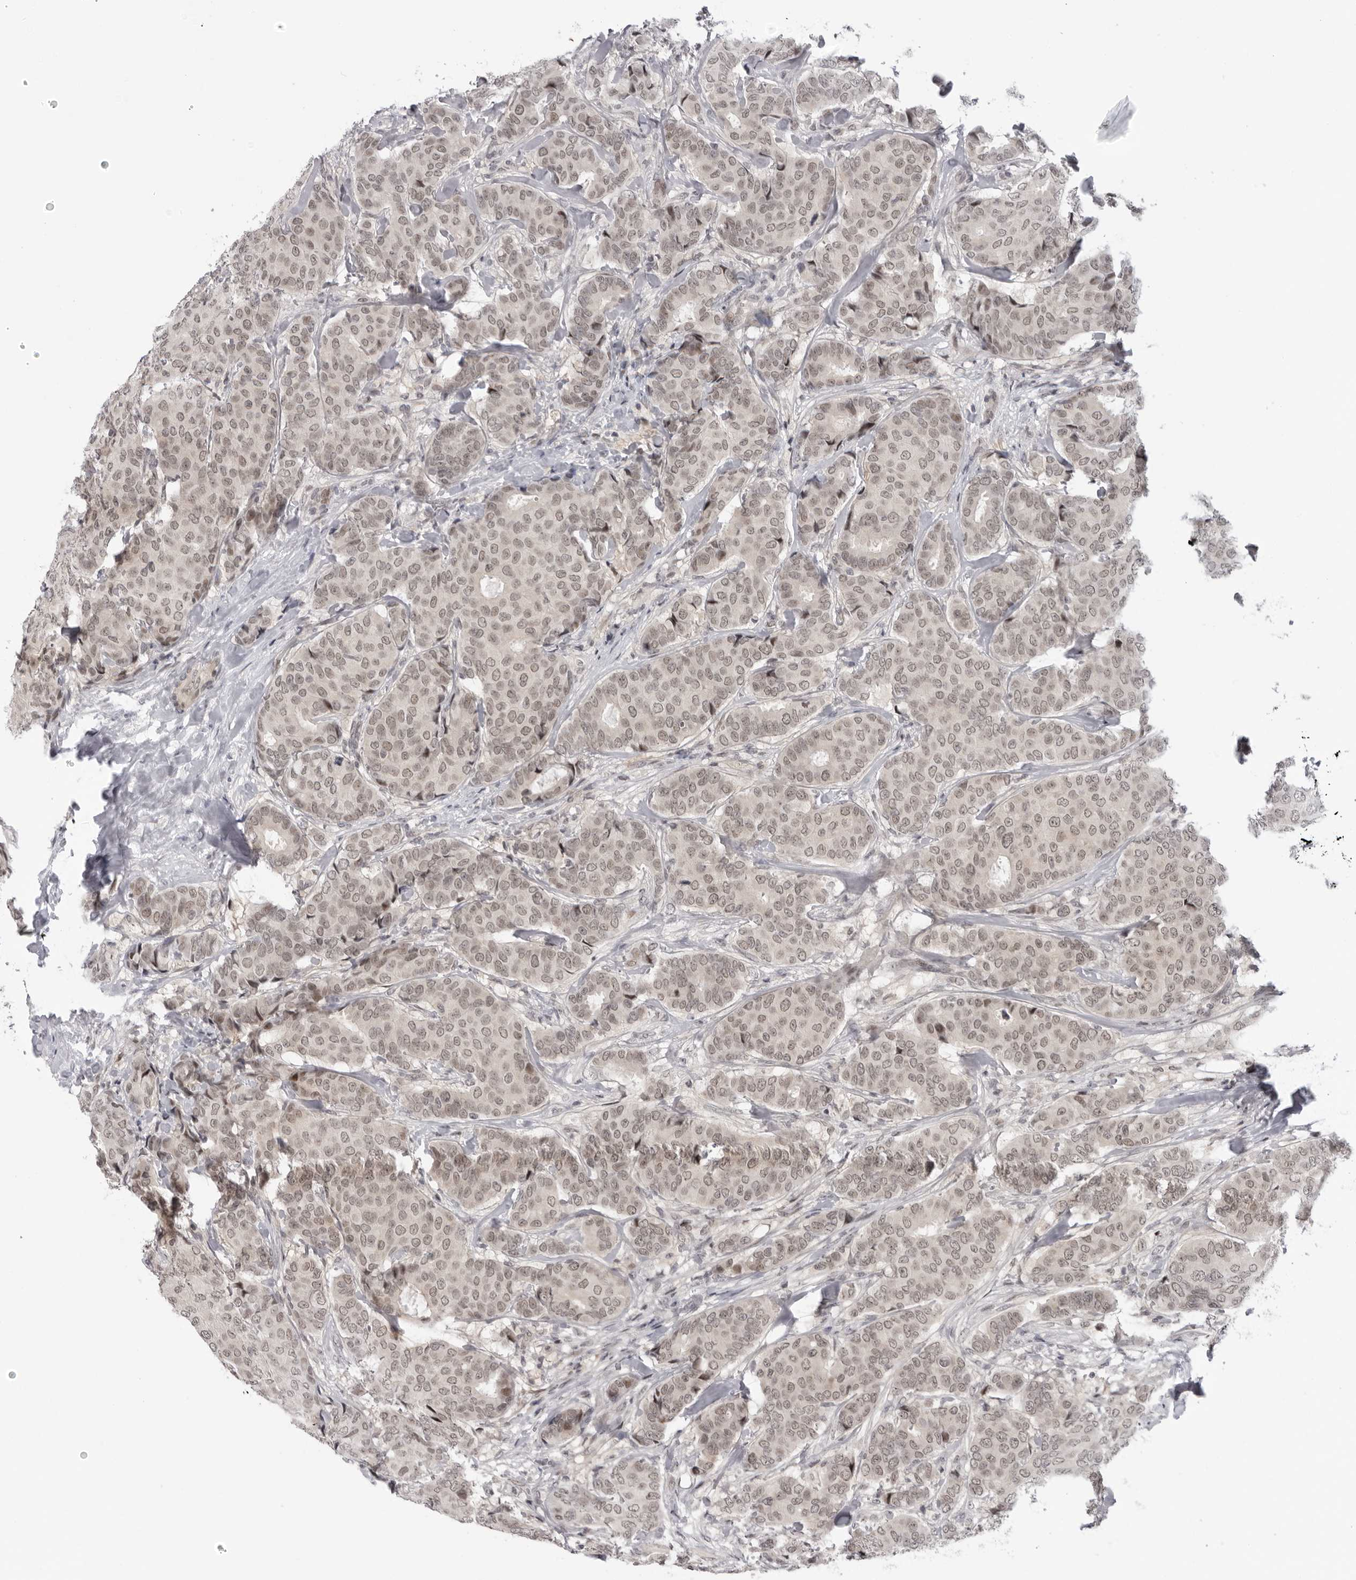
{"staining": {"intensity": "weak", "quantity": ">75%", "location": "nuclear"}, "tissue": "breast cancer", "cell_type": "Tumor cells", "image_type": "cancer", "snomed": [{"axis": "morphology", "description": "Duct carcinoma"}, {"axis": "topography", "description": "Breast"}], "caption": "High-magnification brightfield microscopy of breast intraductal carcinoma stained with DAB (brown) and counterstained with hematoxylin (blue). tumor cells exhibit weak nuclear staining is present in about>75% of cells.", "gene": "ALPK2", "patient": {"sex": "female", "age": 75}}